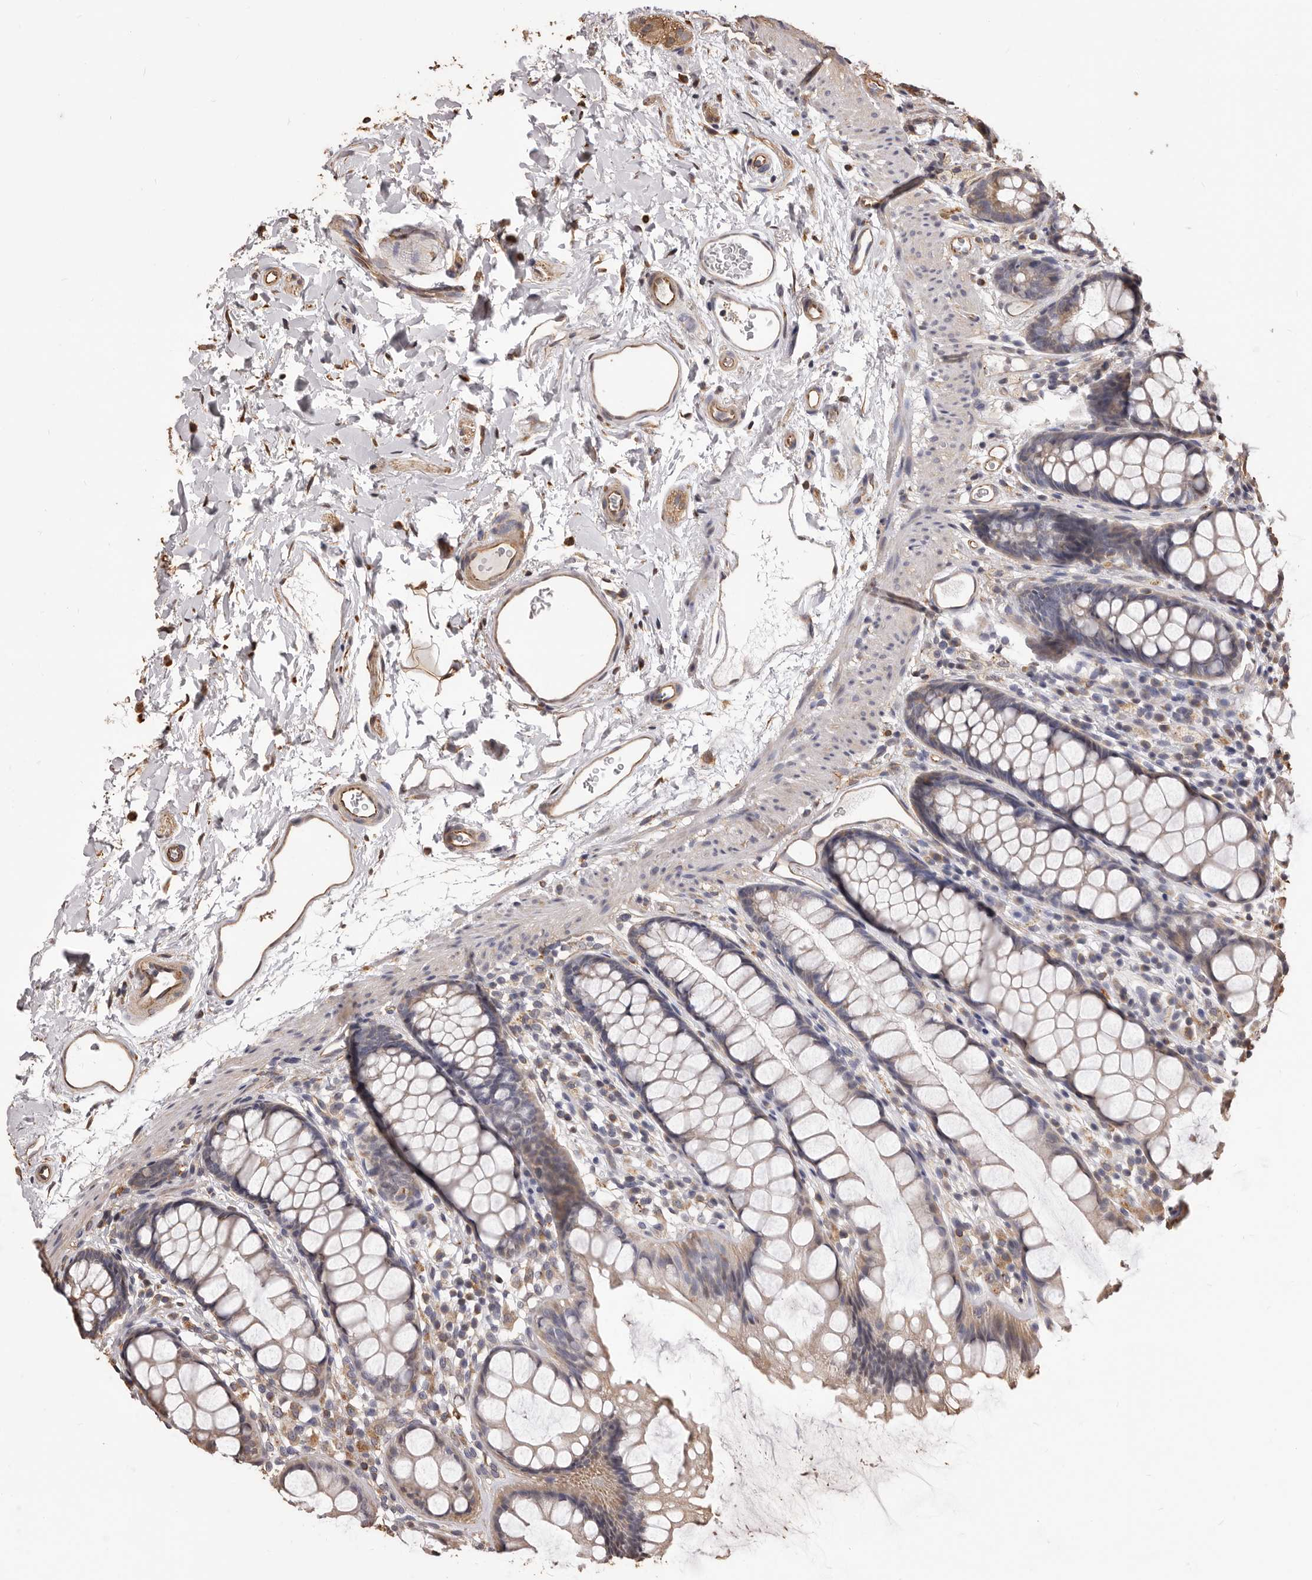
{"staining": {"intensity": "weak", "quantity": "<25%", "location": "cytoplasmic/membranous"}, "tissue": "rectum", "cell_type": "Glandular cells", "image_type": "normal", "snomed": [{"axis": "morphology", "description": "Normal tissue, NOS"}, {"axis": "topography", "description": "Rectum"}], "caption": "Protein analysis of unremarkable rectum displays no significant staining in glandular cells. The staining is performed using DAB (3,3'-diaminobenzidine) brown chromogen with nuclei counter-stained in using hematoxylin.", "gene": "ALPK1", "patient": {"sex": "female", "age": 65}}